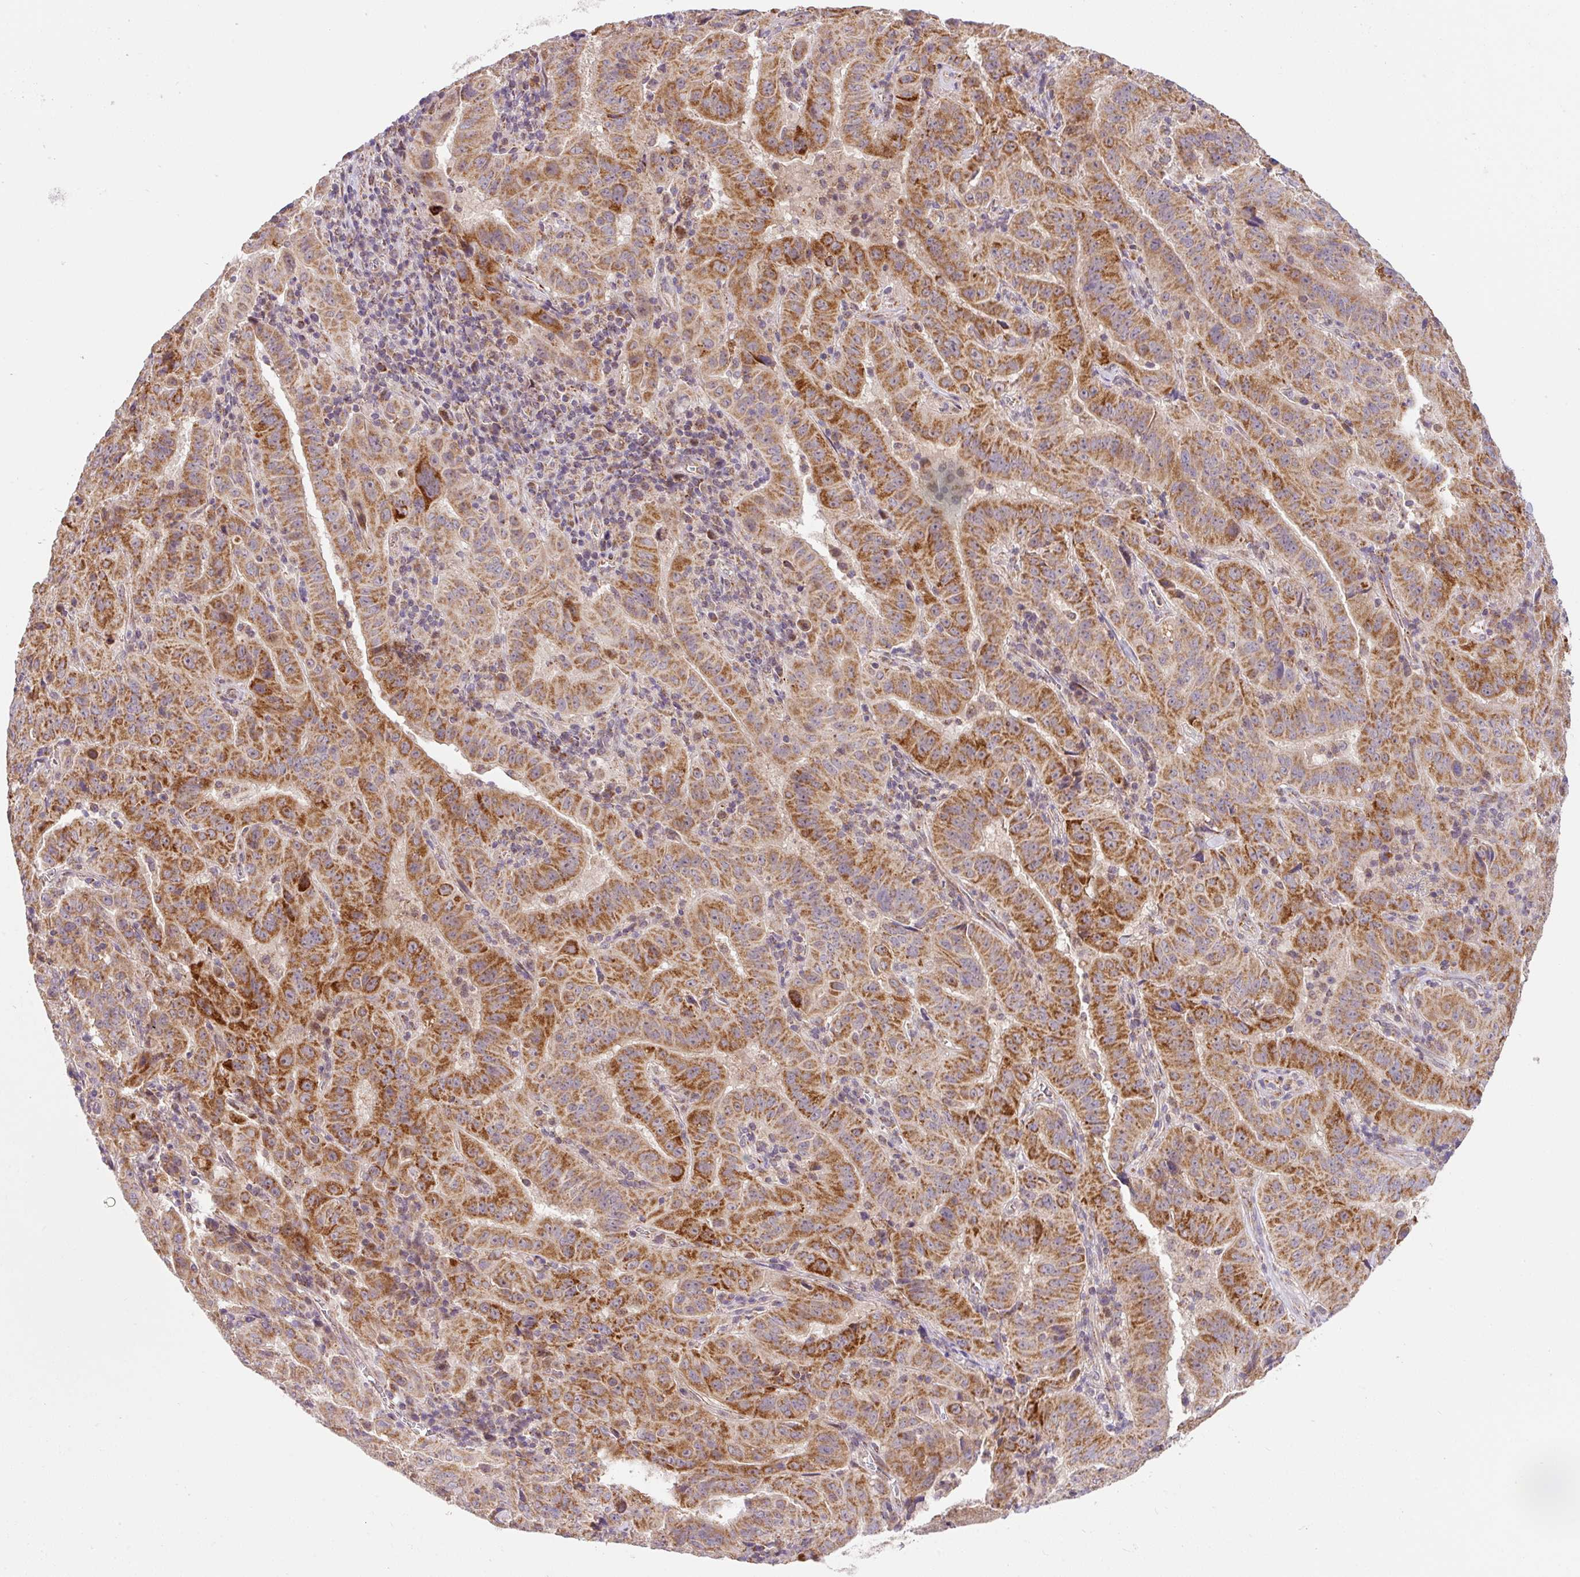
{"staining": {"intensity": "strong", "quantity": ">75%", "location": "cytoplasmic/membranous"}, "tissue": "pancreatic cancer", "cell_type": "Tumor cells", "image_type": "cancer", "snomed": [{"axis": "morphology", "description": "Adenocarcinoma, NOS"}, {"axis": "topography", "description": "Pancreas"}], "caption": "There is high levels of strong cytoplasmic/membranous expression in tumor cells of pancreatic adenocarcinoma, as demonstrated by immunohistochemical staining (brown color).", "gene": "SARS2", "patient": {"sex": "male", "age": 63}}